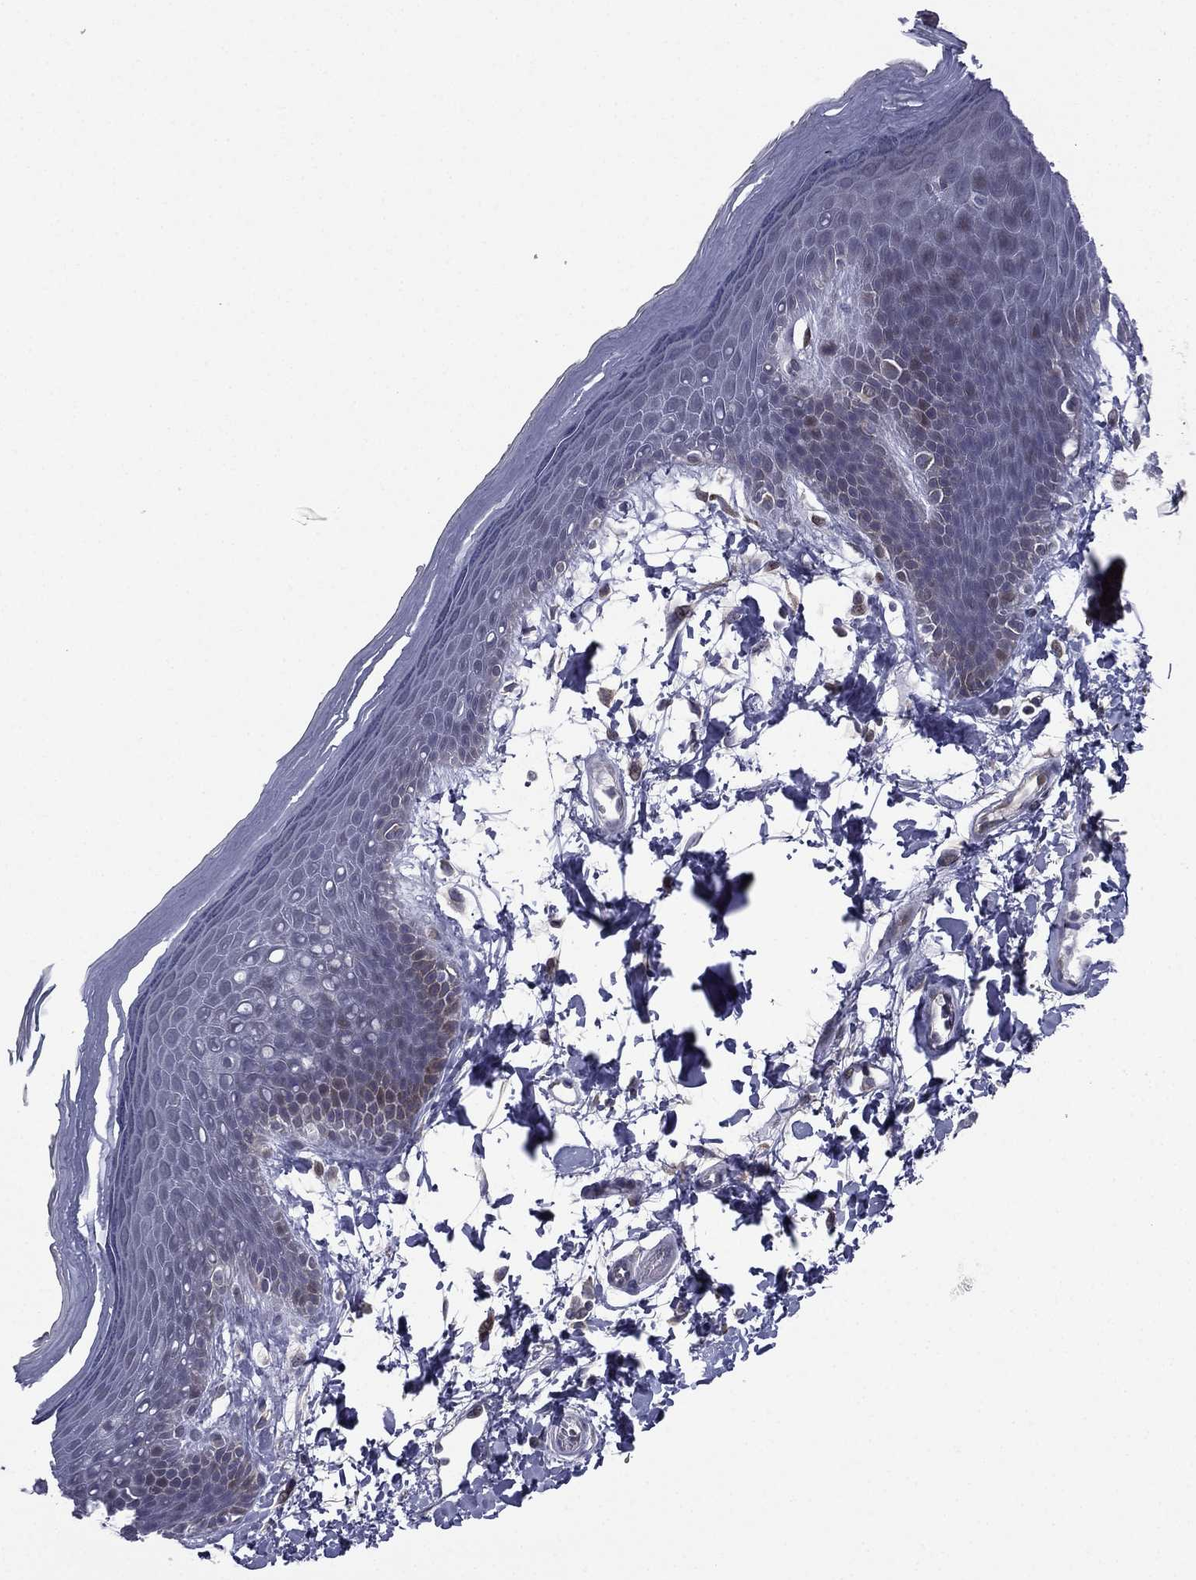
{"staining": {"intensity": "negative", "quantity": "none", "location": "none"}, "tissue": "skin", "cell_type": "Epidermal cells", "image_type": "normal", "snomed": [{"axis": "morphology", "description": "Normal tissue, NOS"}, {"axis": "topography", "description": "Anal"}], "caption": "This is a micrograph of immunohistochemistry (IHC) staining of unremarkable skin, which shows no staining in epidermal cells.", "gene": "ACTRT2", "patient": {"sex": "male", "age": 53}}